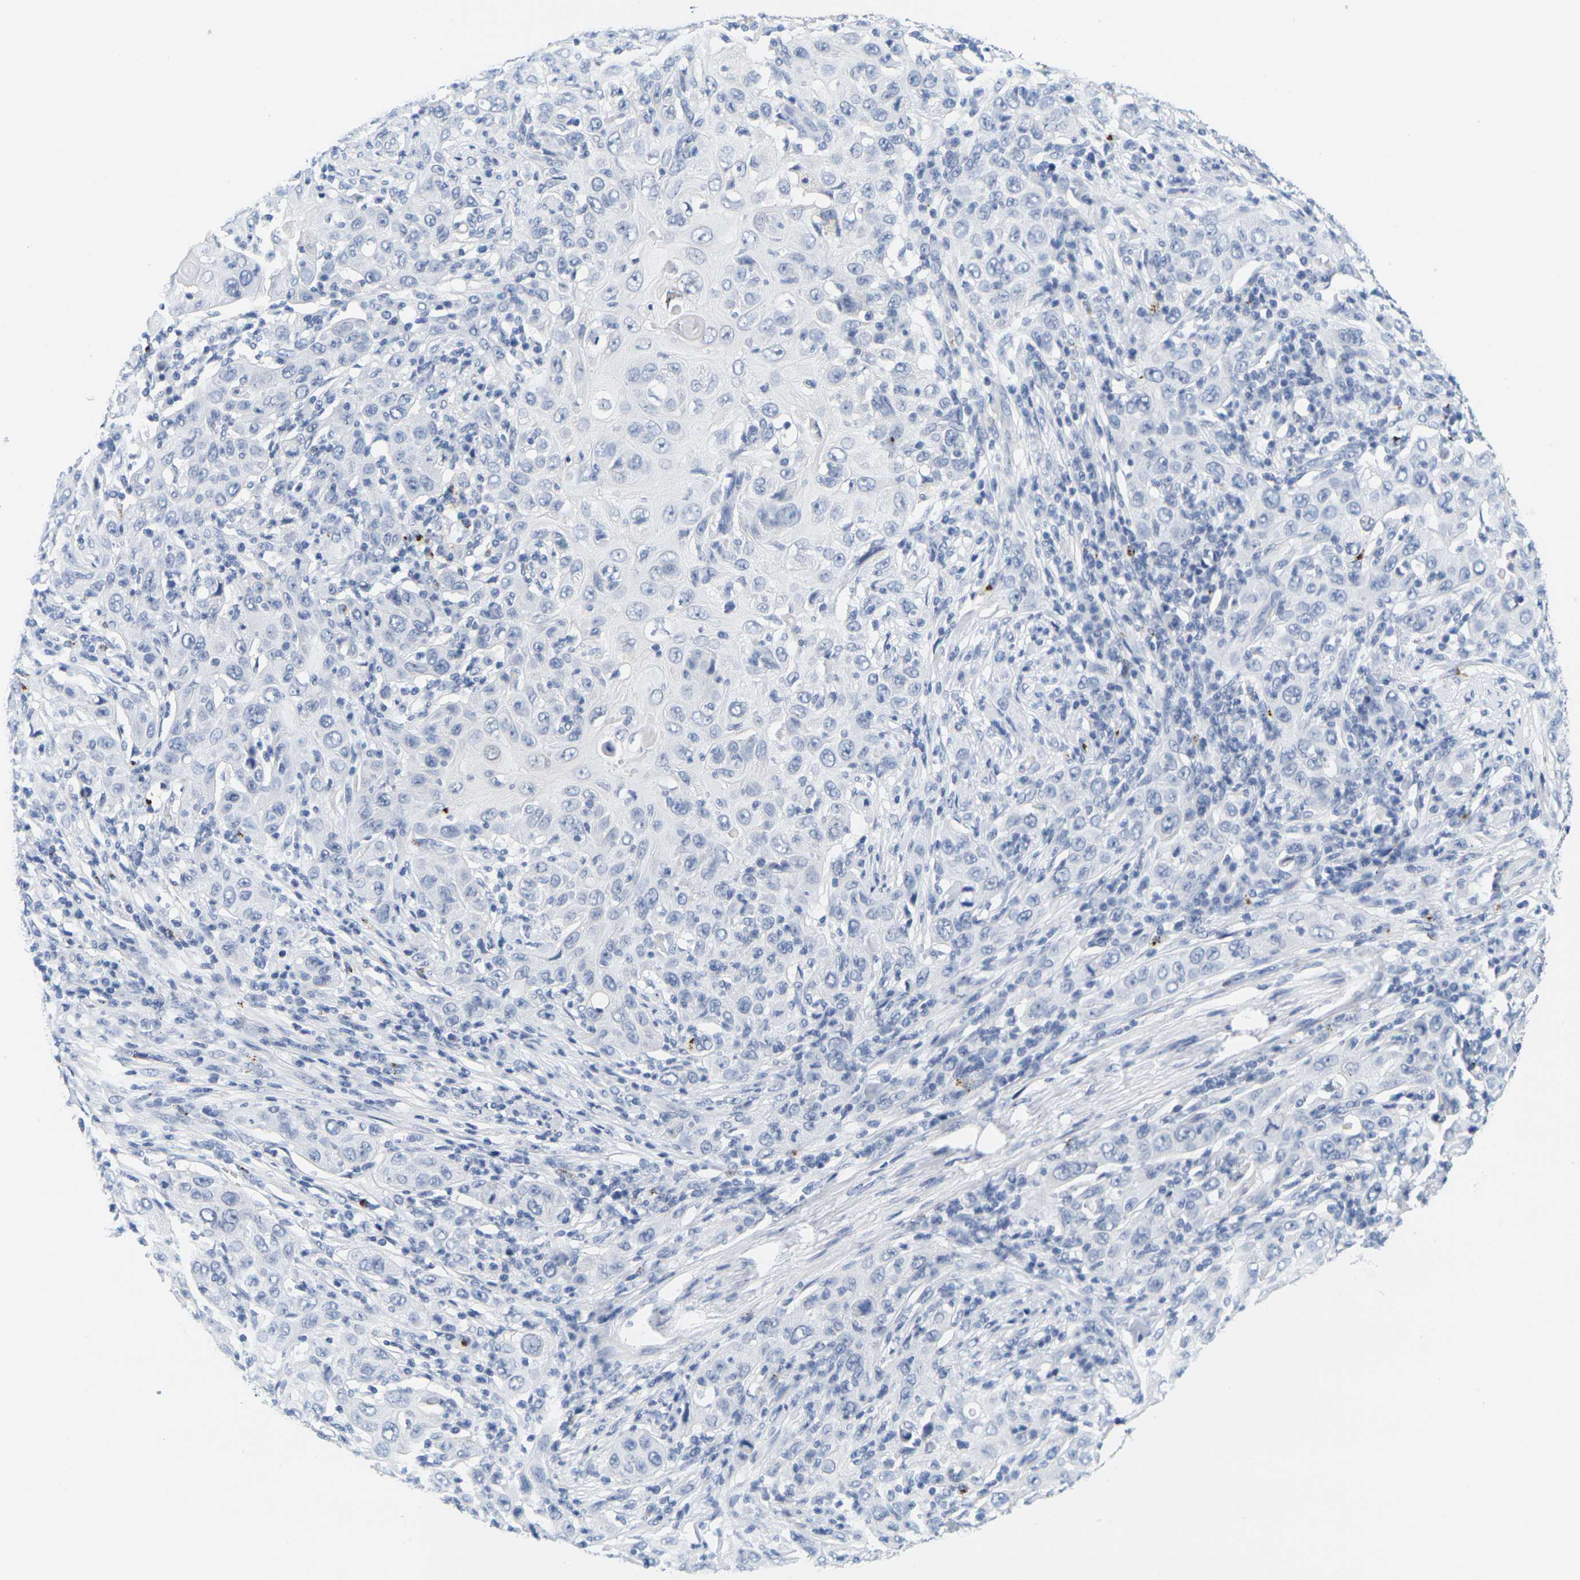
{"staining": {"intensity": "negative", "quantity": "none", "location": "none"}, "tissue": "skin cancer", "cell_type": "Tumor cells", "image_type": "cancer", "snomed": [{"axis": "morphology", "description": "Squamous cell carcinoma, NOS"}, {"axis": "topography", "description": "Skin"}], "caption": "Tumor cells are negative for brown protein staining in skin cancer (squamous cell carcinoma). The staining was performed using DAB (3,3'-diaminobenzidine) to visualize the protein expression in brown, while the nuclei were stained in blue with hematoxylin (Magnification: 20x).", "gene": "HLA-DOB", "patient": {"sex": "female", "age": 88}}